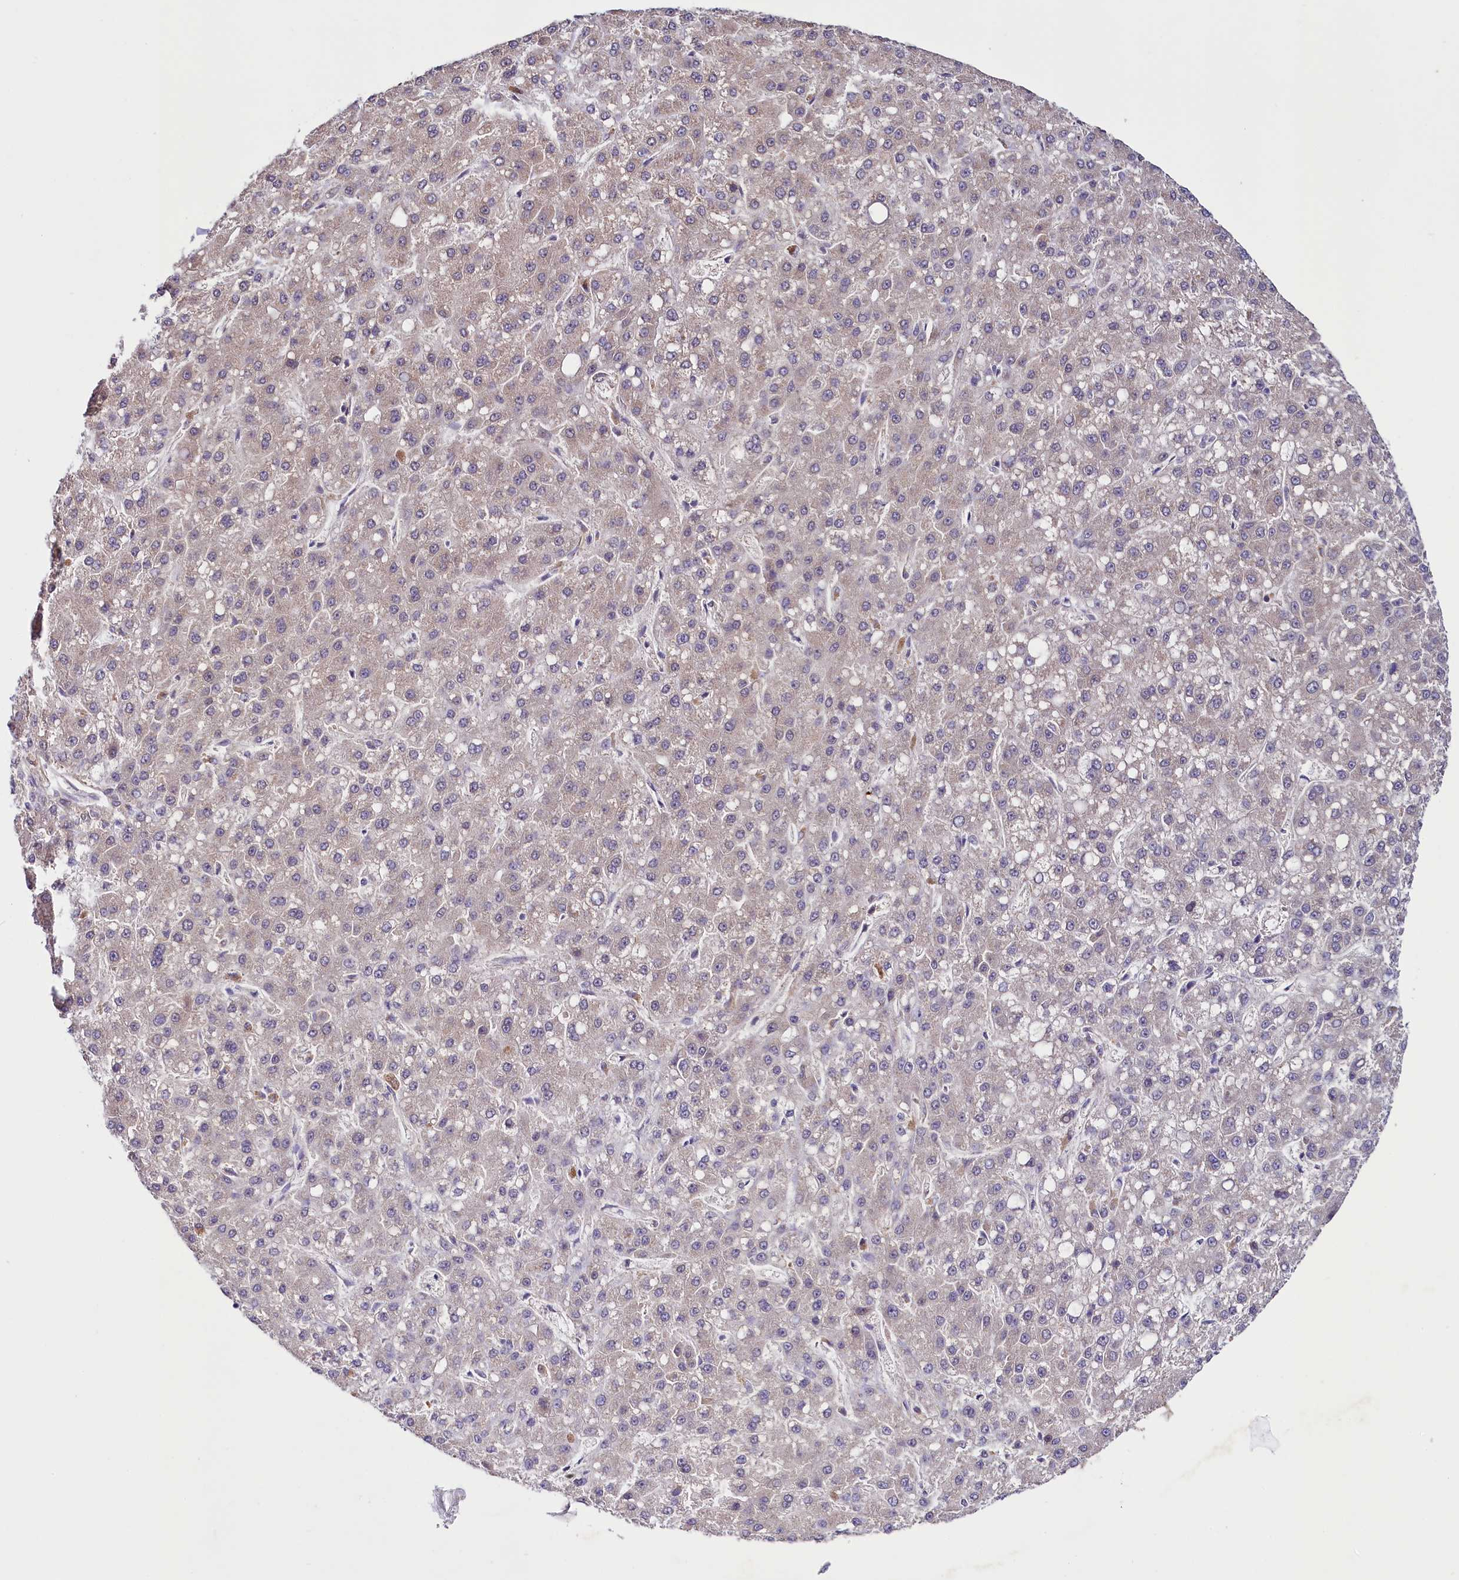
{"staining": {"intensity": "weak", "quantity": "<25%", "location": "cytoplasmic/membranous"}, "tissue": "liver cancer", "cell_type": "Tumor cells", "image_type": "cancer", "snomed": [{"axis": "morphology", "description": "Carcinoma, Hepatocellular, NOS"}, {"axis": "topography", "description": "Liver"}], "caption": "Immunohistochemistry micrograph of hepatocellular carcinoma (liver) stained for a protein (brown), which demonstrates no staining in tumor cells.", "gene": "PHLDB1", "patient": {"sex": "male", "age": 67}}